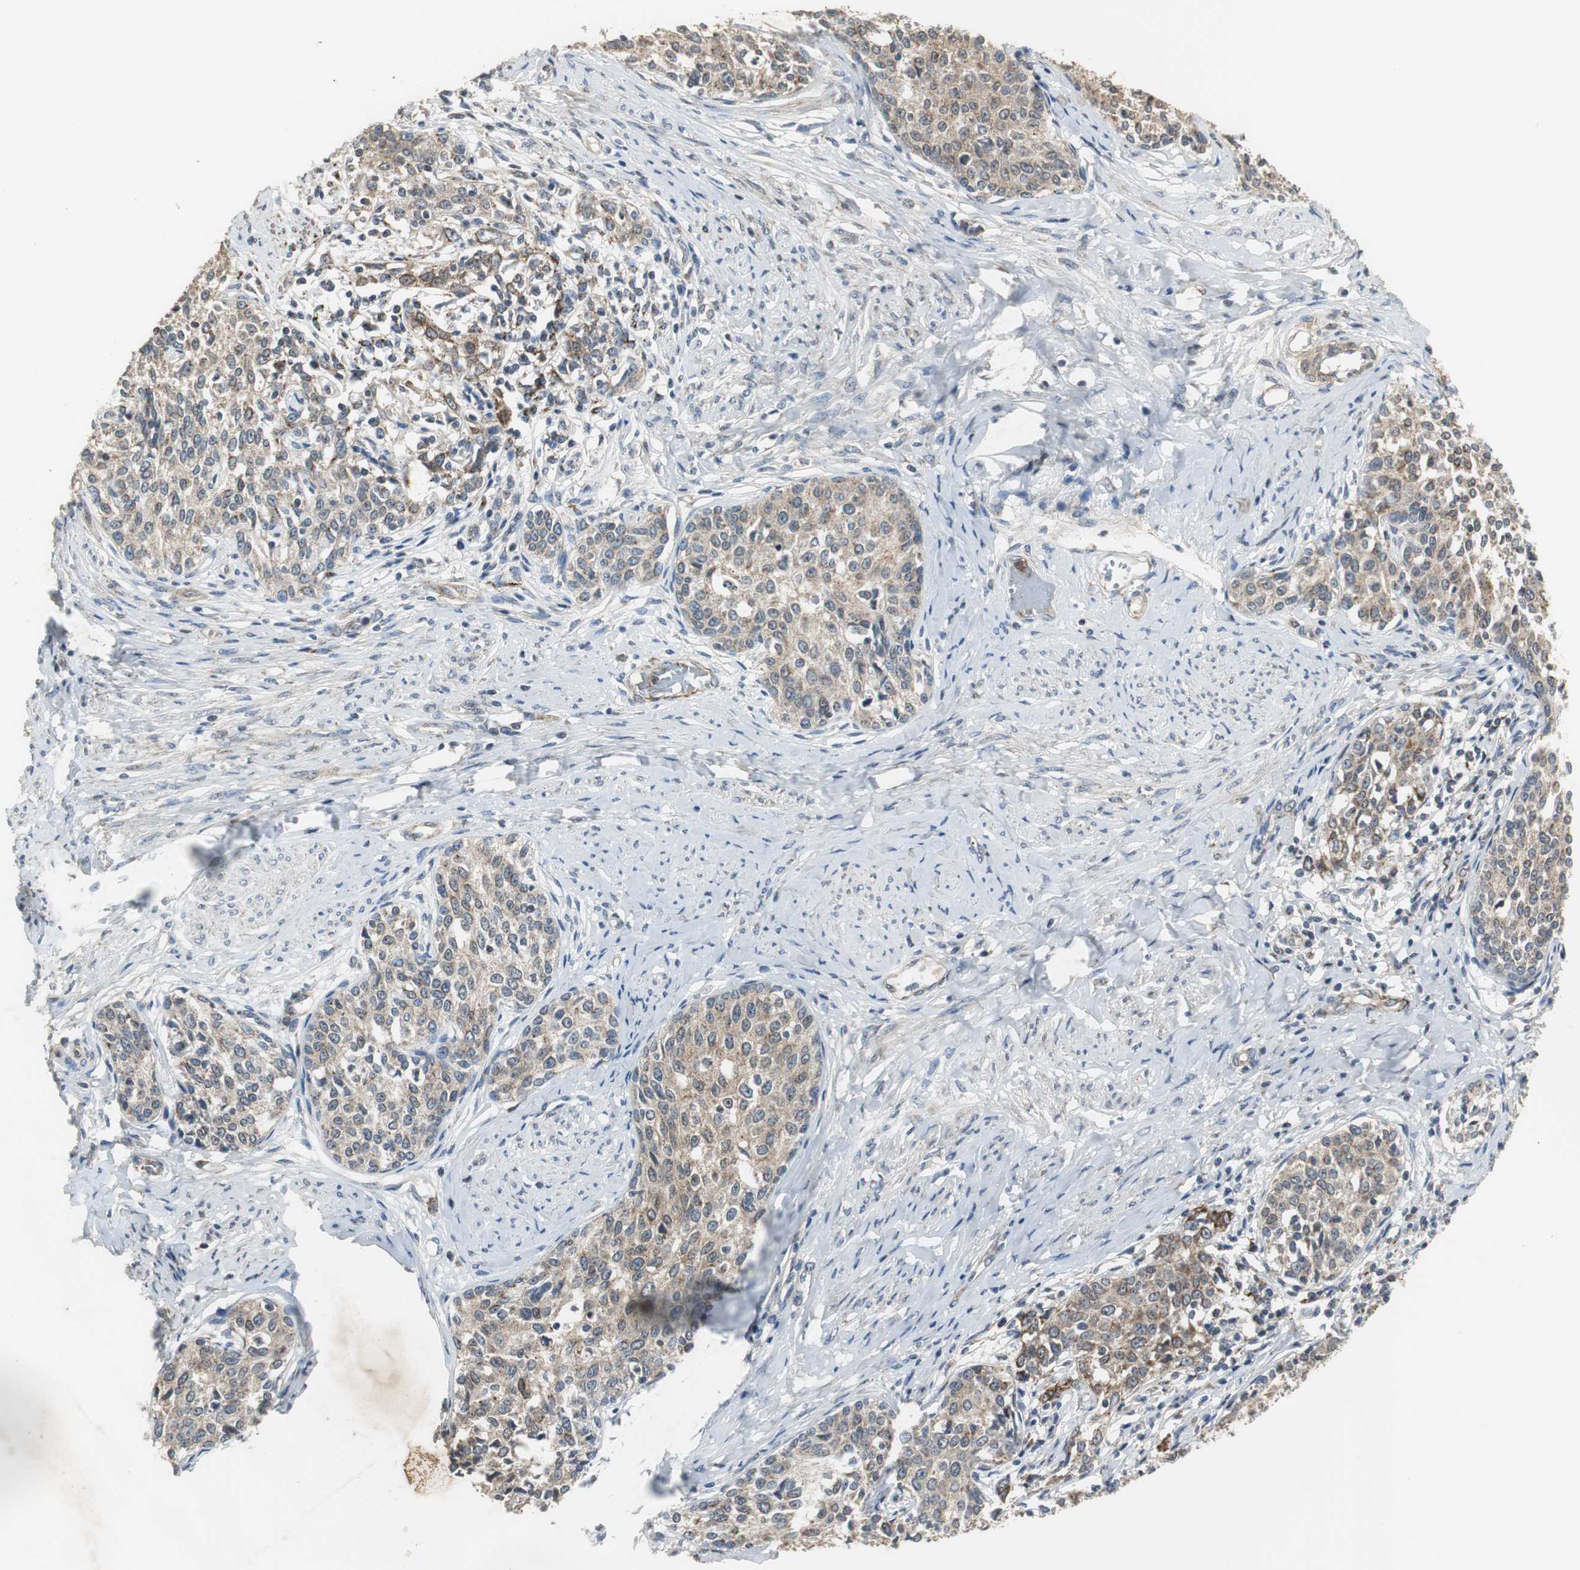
{"staining": {"intensity": "moderate", "quantity": ">75%", "location": "cytoplasmic/membranous"}, "tissue": "cervical cancer", "cell_type": "Tumor cells", "image_type": "cancer", "snomed": [{"axis": "morphology", "description": "Squamous cell carcinoma, NOS"}, {"axis": "morphology", "description": "Adenocarcinoma, NOS"}, {"axis": "topography", "description": "Cervix"}], "caption": "This histopathology image shows cervical cancer stained with IHC to label a protein in brown. The cytoplasmic/membranous of tumor cells show moderate positivity for the protein. Nuclei are counter-stained blue.", "gene": "JTB", "patient": {"sex": "female", "age": 52}}